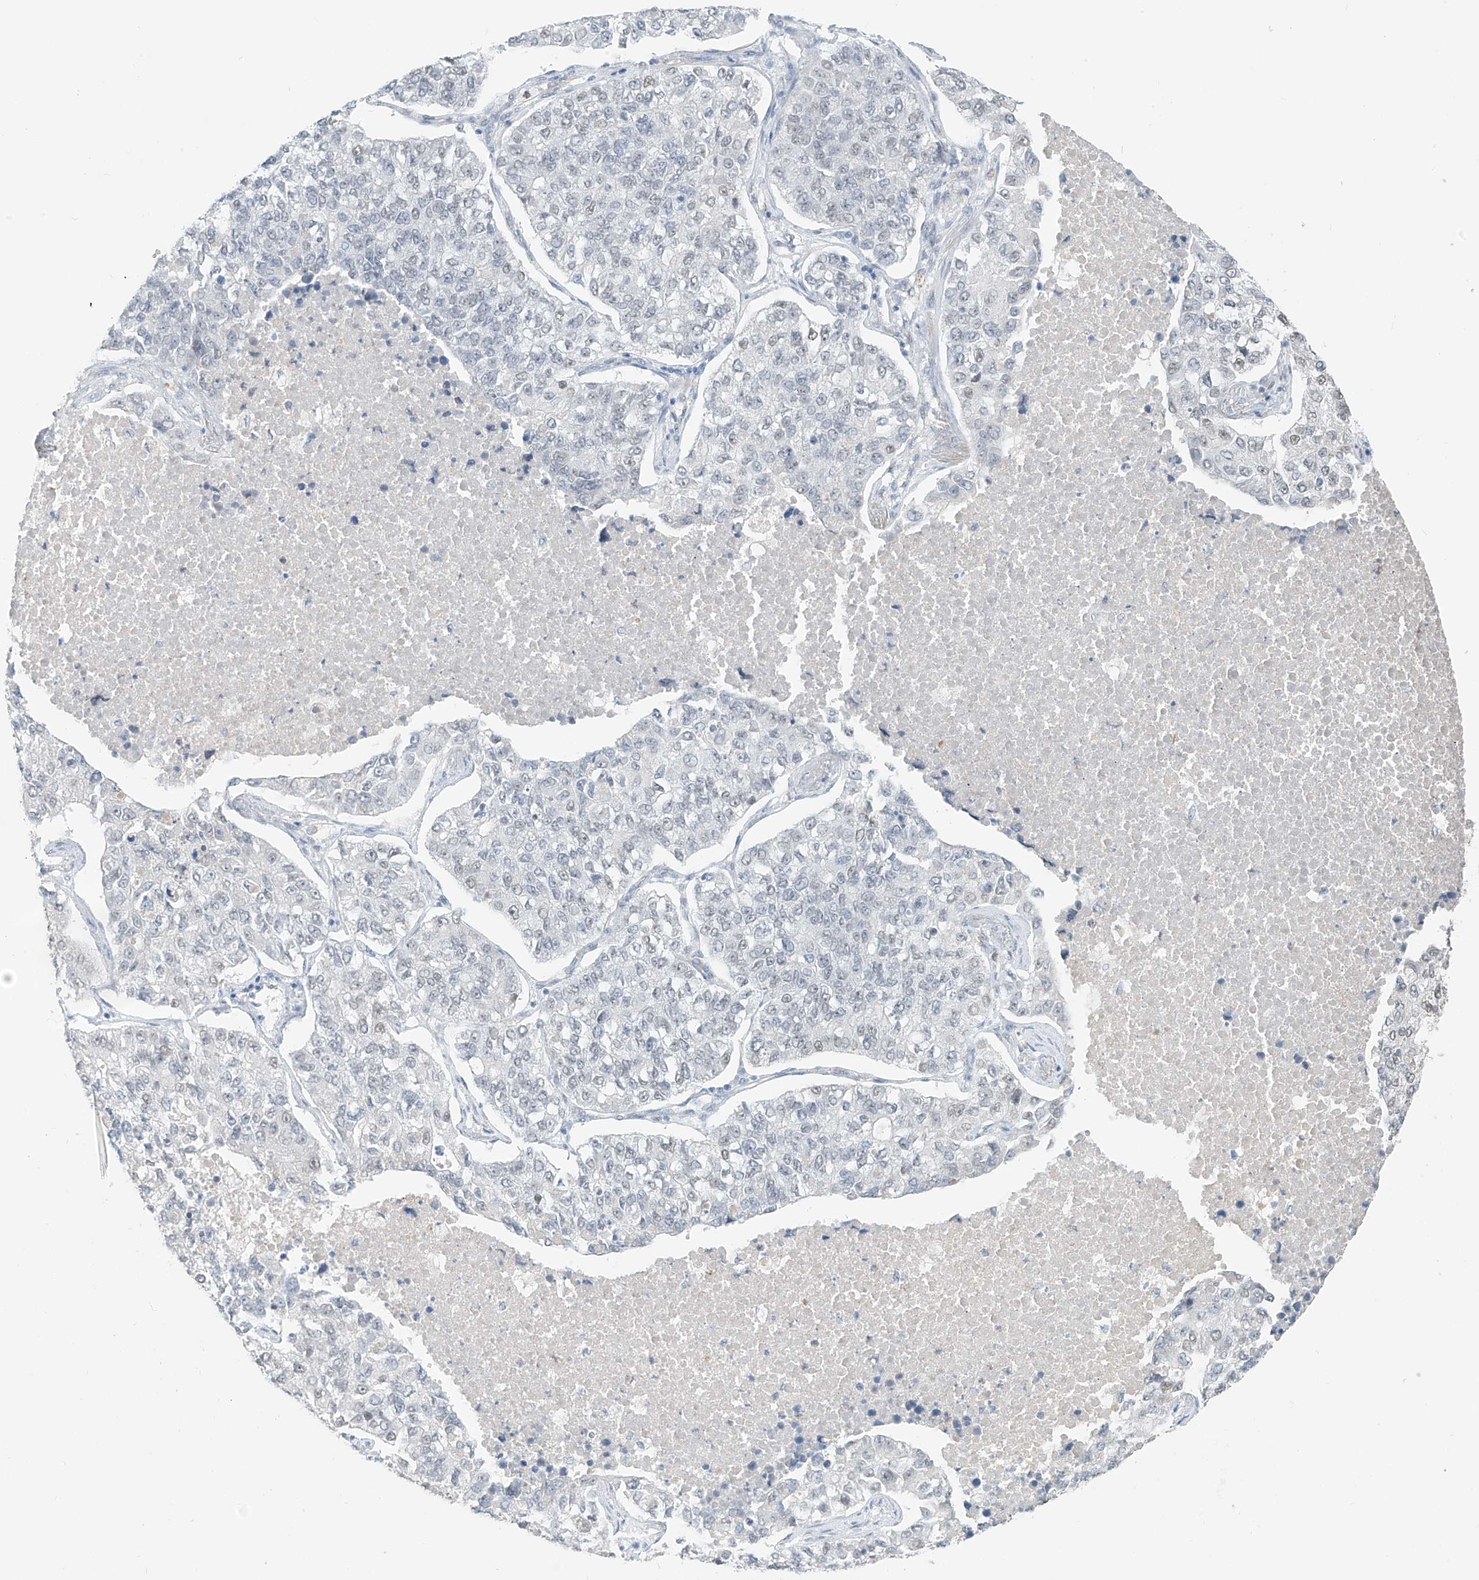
{"staining": {"intensity": "negative", "quantity": "none", "location": "none"}, "tissue": "lung cancer", "cell_type": "Tumor cells", "image_type": "cancer", "snomed": [{"axis": "morphology", "description": "Adenocarcinoma, NOS"}, {"axis": "topography", "description": "Lung"}], "caption": "An immunohistochemistry (IHC) image of lung adenocarcinoma is shown. There is no staining in tumor cells of lung adenocarcinoma.", "gene": "MCM9", "patient": {"sex": "male", "age": 49}}